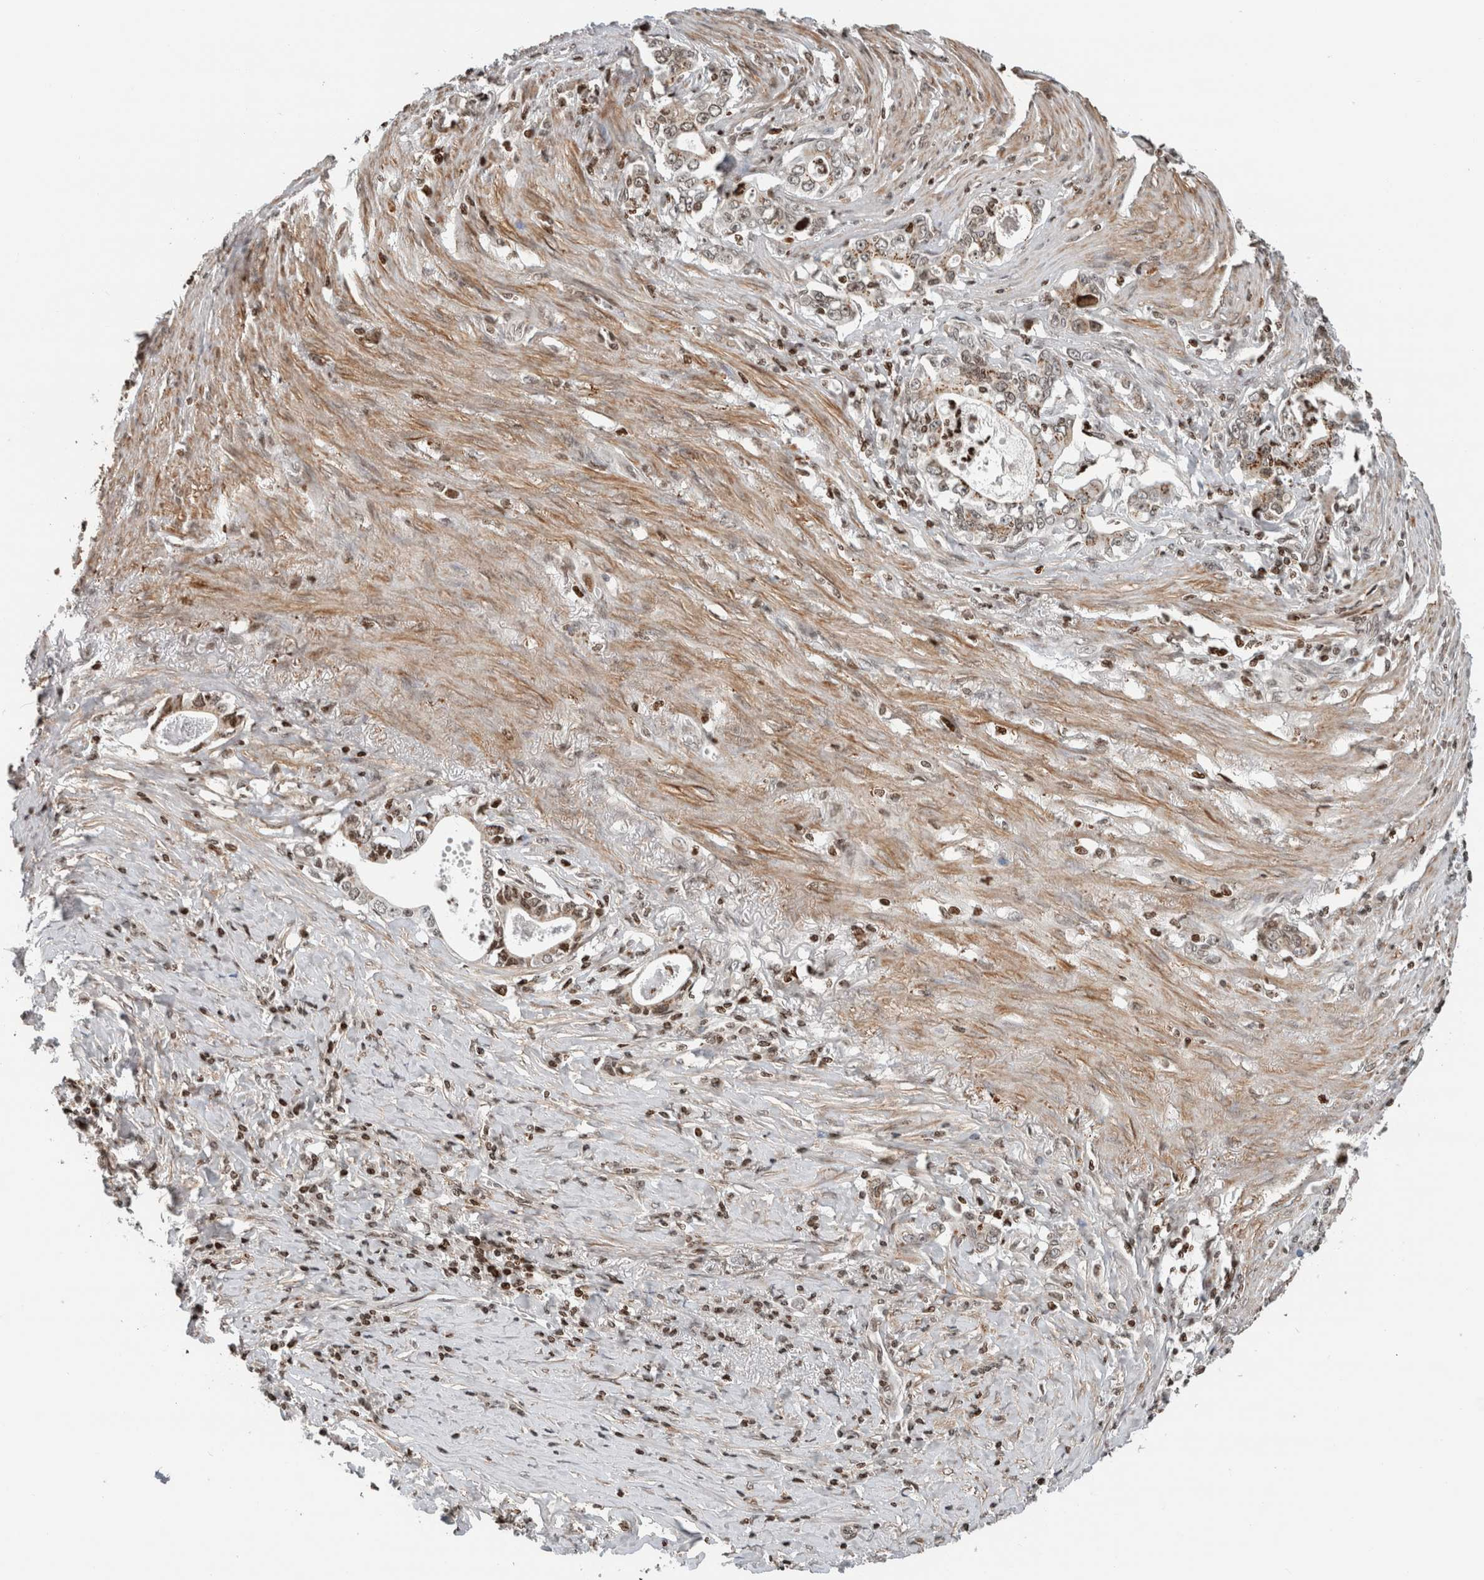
{"staining": {"intensity": "moderate", "quantity": "25%-75%", "location": "cytoplasmic/membranous"}, "tissue": "stomach cancer", "cell_type": "Tumor cells", "image_type": "cancer", "snomed": [{"axis": "morphology", "description": "Adenocarcinoma, NOS"}, {"axis": "topography", "description": "Stomach, lower"}], "caption": "Protein staining of adenocarcinoma (stomach) tissue exhibits moderate cytoplasmic/membranous positivity in approximately 25%-75% of tumor cells.", "gene": "GINS4", "patient": {"sex": "female", "age": 72}}